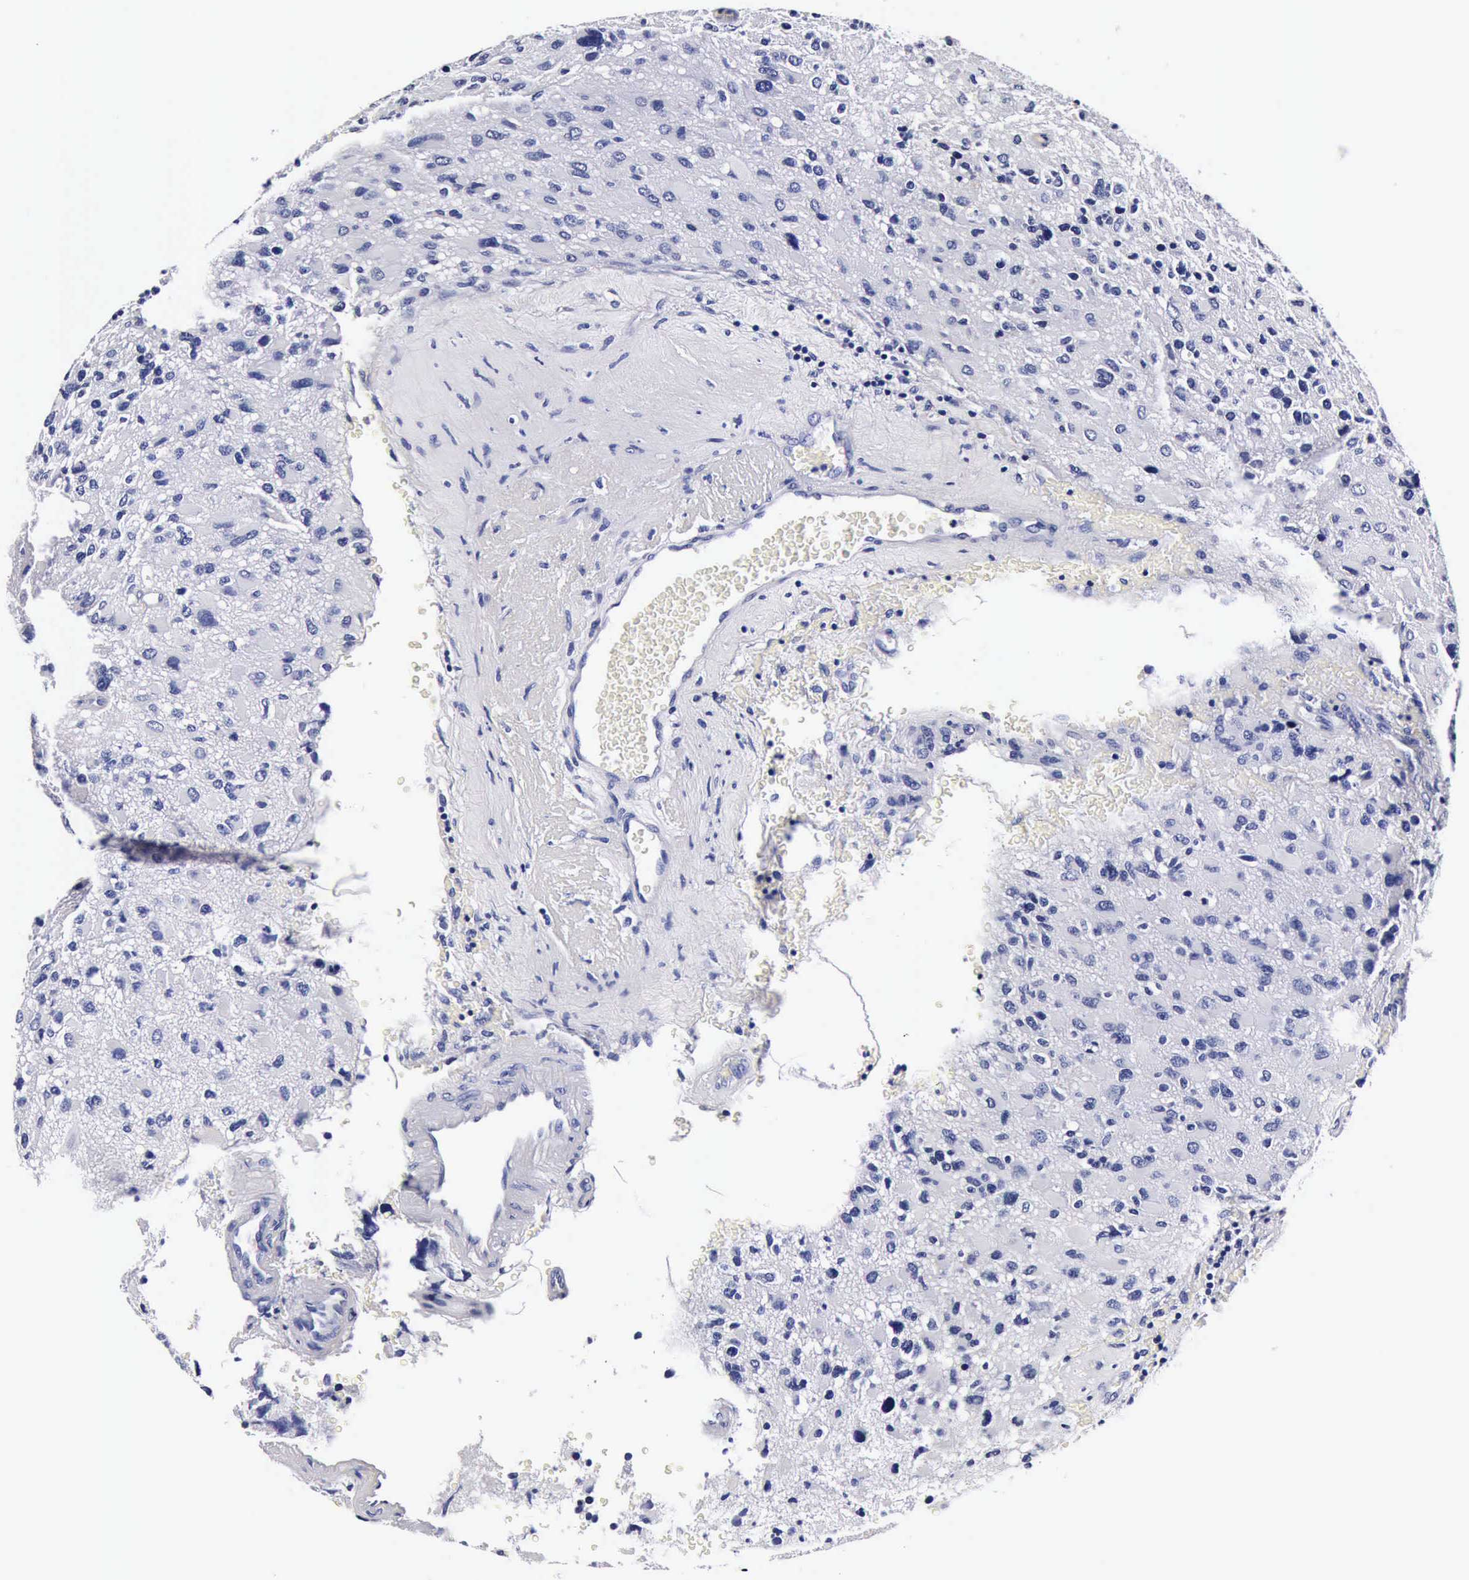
{"staining": {"intensity": "negative", "quantity": "none", "location": "none"}, "tissue": "glioma", "cell_type": "Tumor cells", "image_type": "cancer", "snomed": [{"axis": "morphology", "description": "Glioma, malignant, High grade"}, {"axis": "topography", "description": "Brain"}], "caption": "Tumor cells are negative for protein expression in human high-grade glioma (malignant).", "gene": "IAPP", "patient": {"sex": "male", "age": 69}}